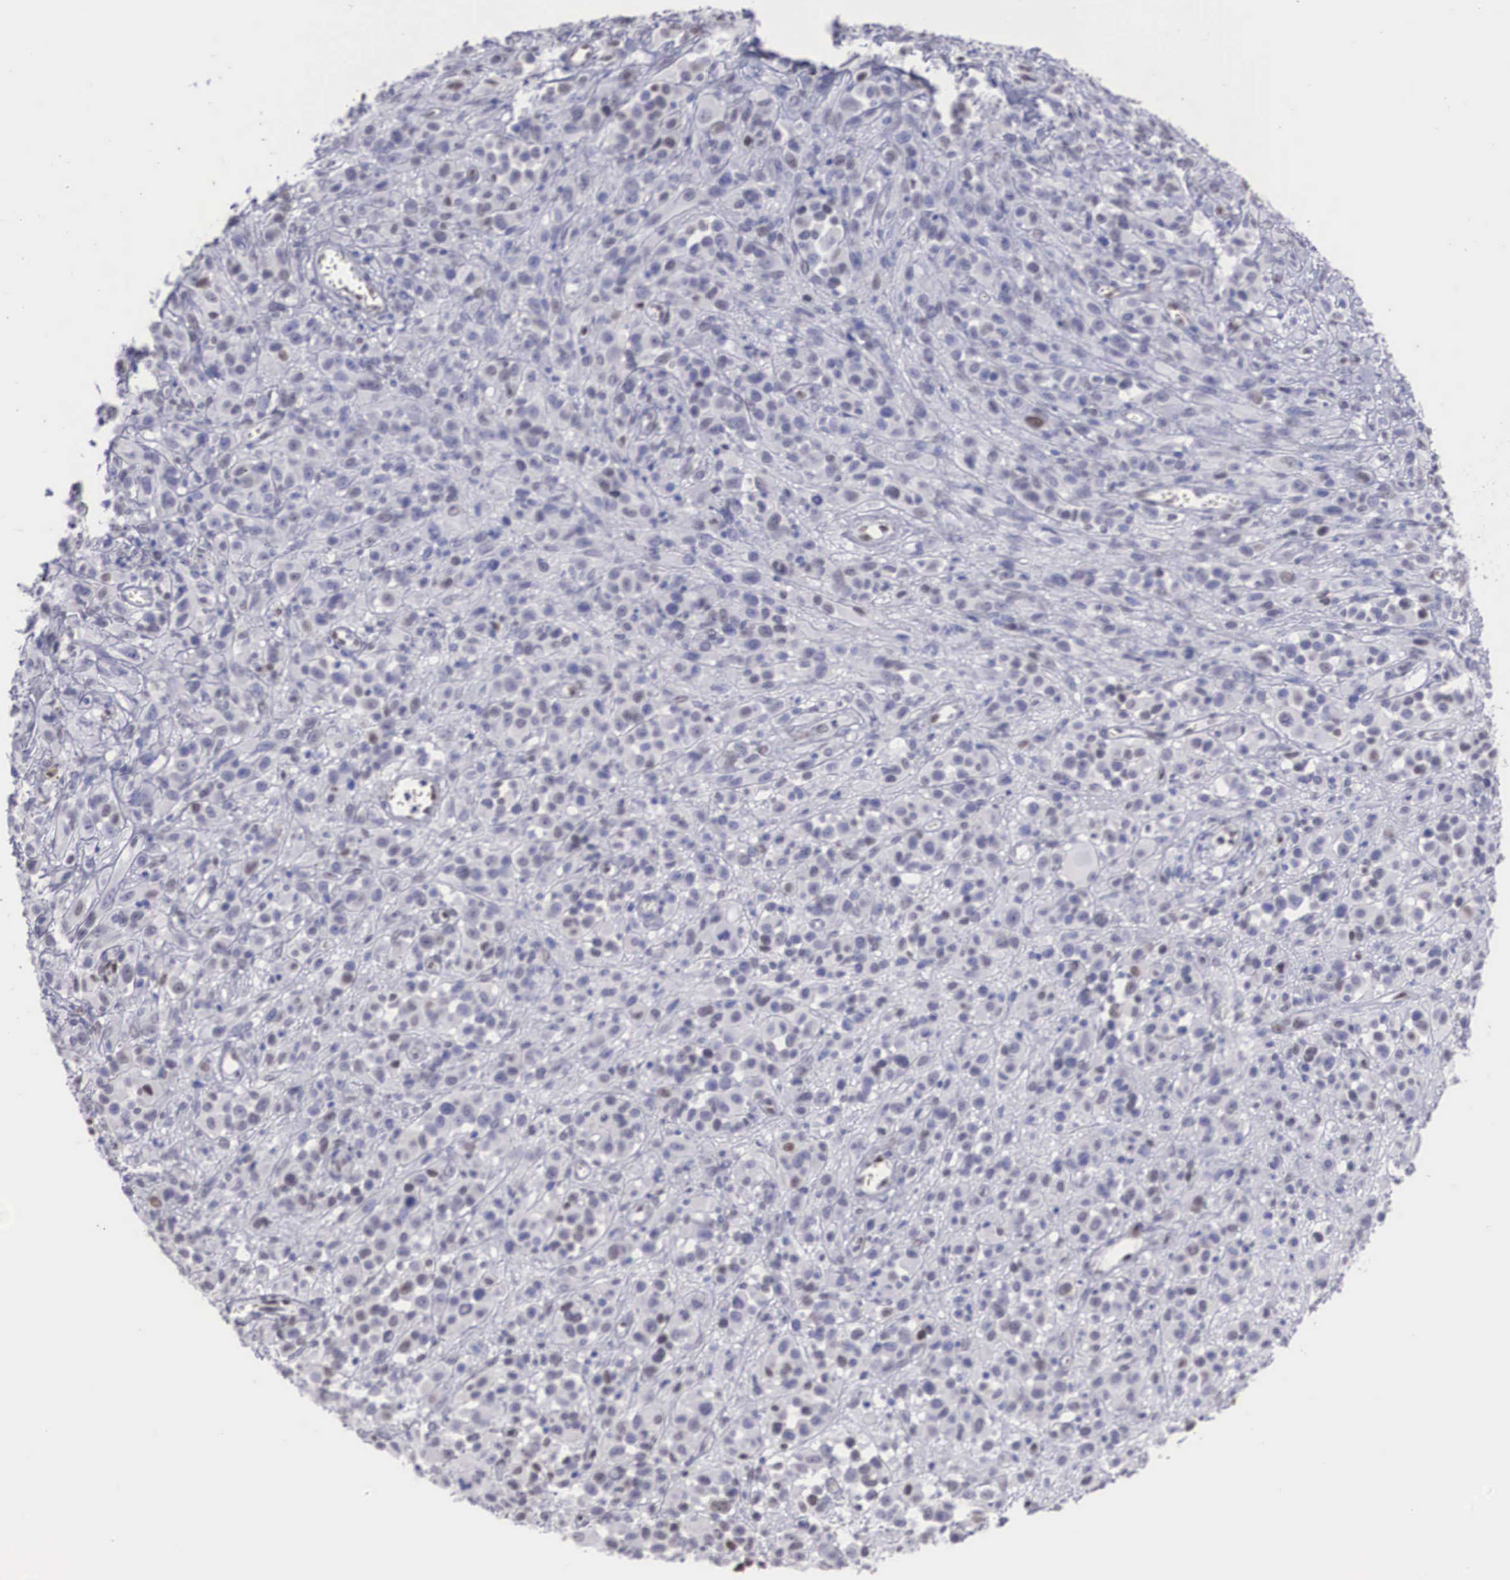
{"staining": {"intensity": "negative", "quantity": "none", "location": "none"}, "tissue": "melanoma", "cell_type": "Tumor cells", "image_type": "cancer", "snomed": [{"axis": "morphology", "description": "Malignant melanoma, NOS"}, {"axis": "topography", "description": "Skin"}], "caption": "Immunohistochemistry of melanoma shows no positivity in tumor cells.", "gene": "HMGN5", "patient": {"sex": "male", "age": 51}}